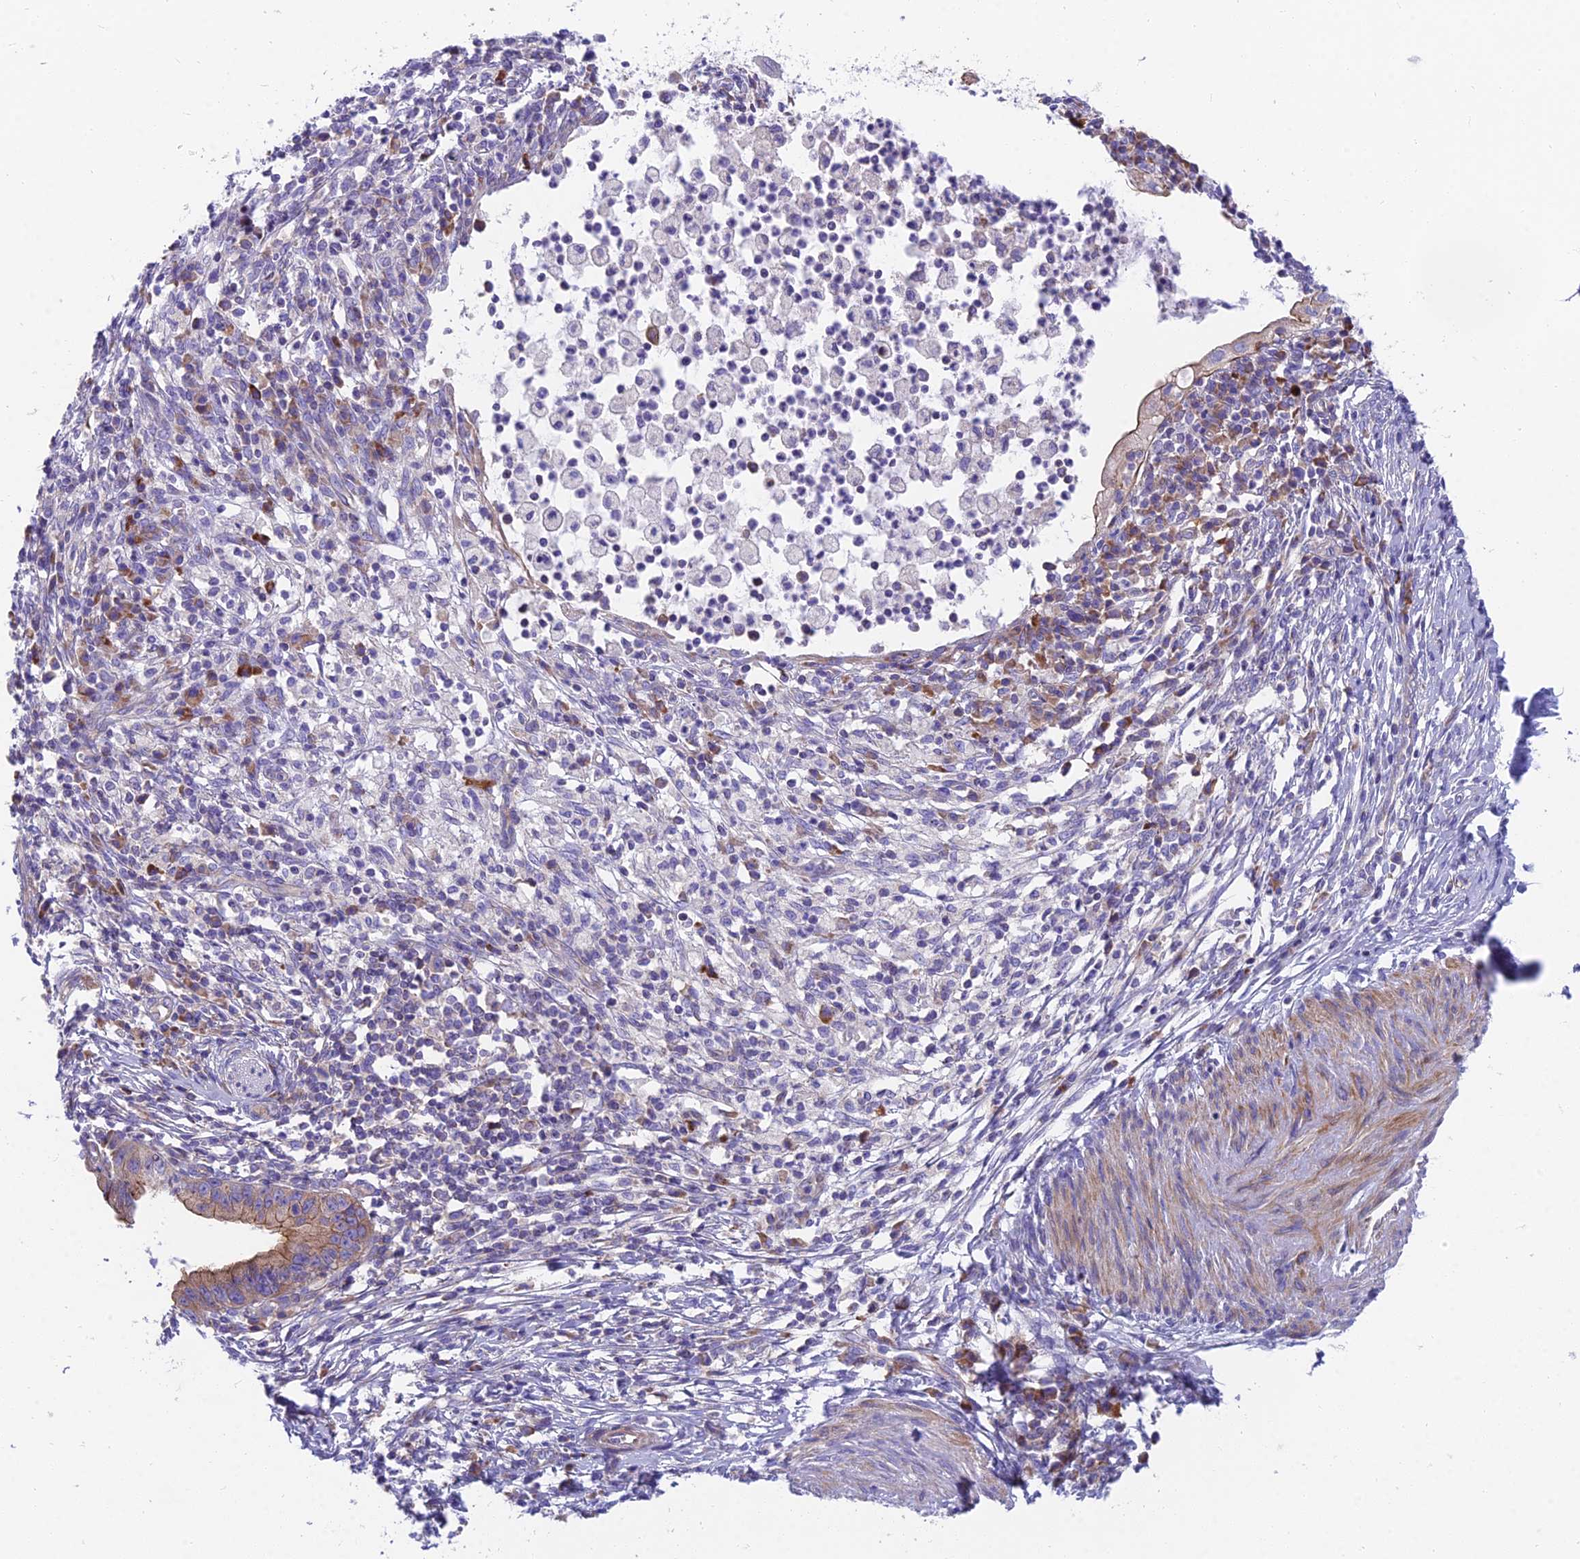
{"staining": {"intensity": "moderate", "quantity": "25%-75%", "location": "cytoplasmic/membranous"}, "tissue": "cervical cancer", "cell_type": "Tumor cells", "image_type": "cancer", "snomed": [{"axis": "morphology", "description": "Adenocarcinoma, NOS"}, {"axis": "topography", "description": "Cervix"}], "caption": "Cervical cancer was stained to show a protein in brown. There is medium levels of moderate cytoplasmic/membranous positivity in approximately 25%-75% of tumor cells. (DAB IHC with brightfield microscopy, high magnification).", "gene": "MVB12A", "patient": {"sex": "female", "age": 36}}